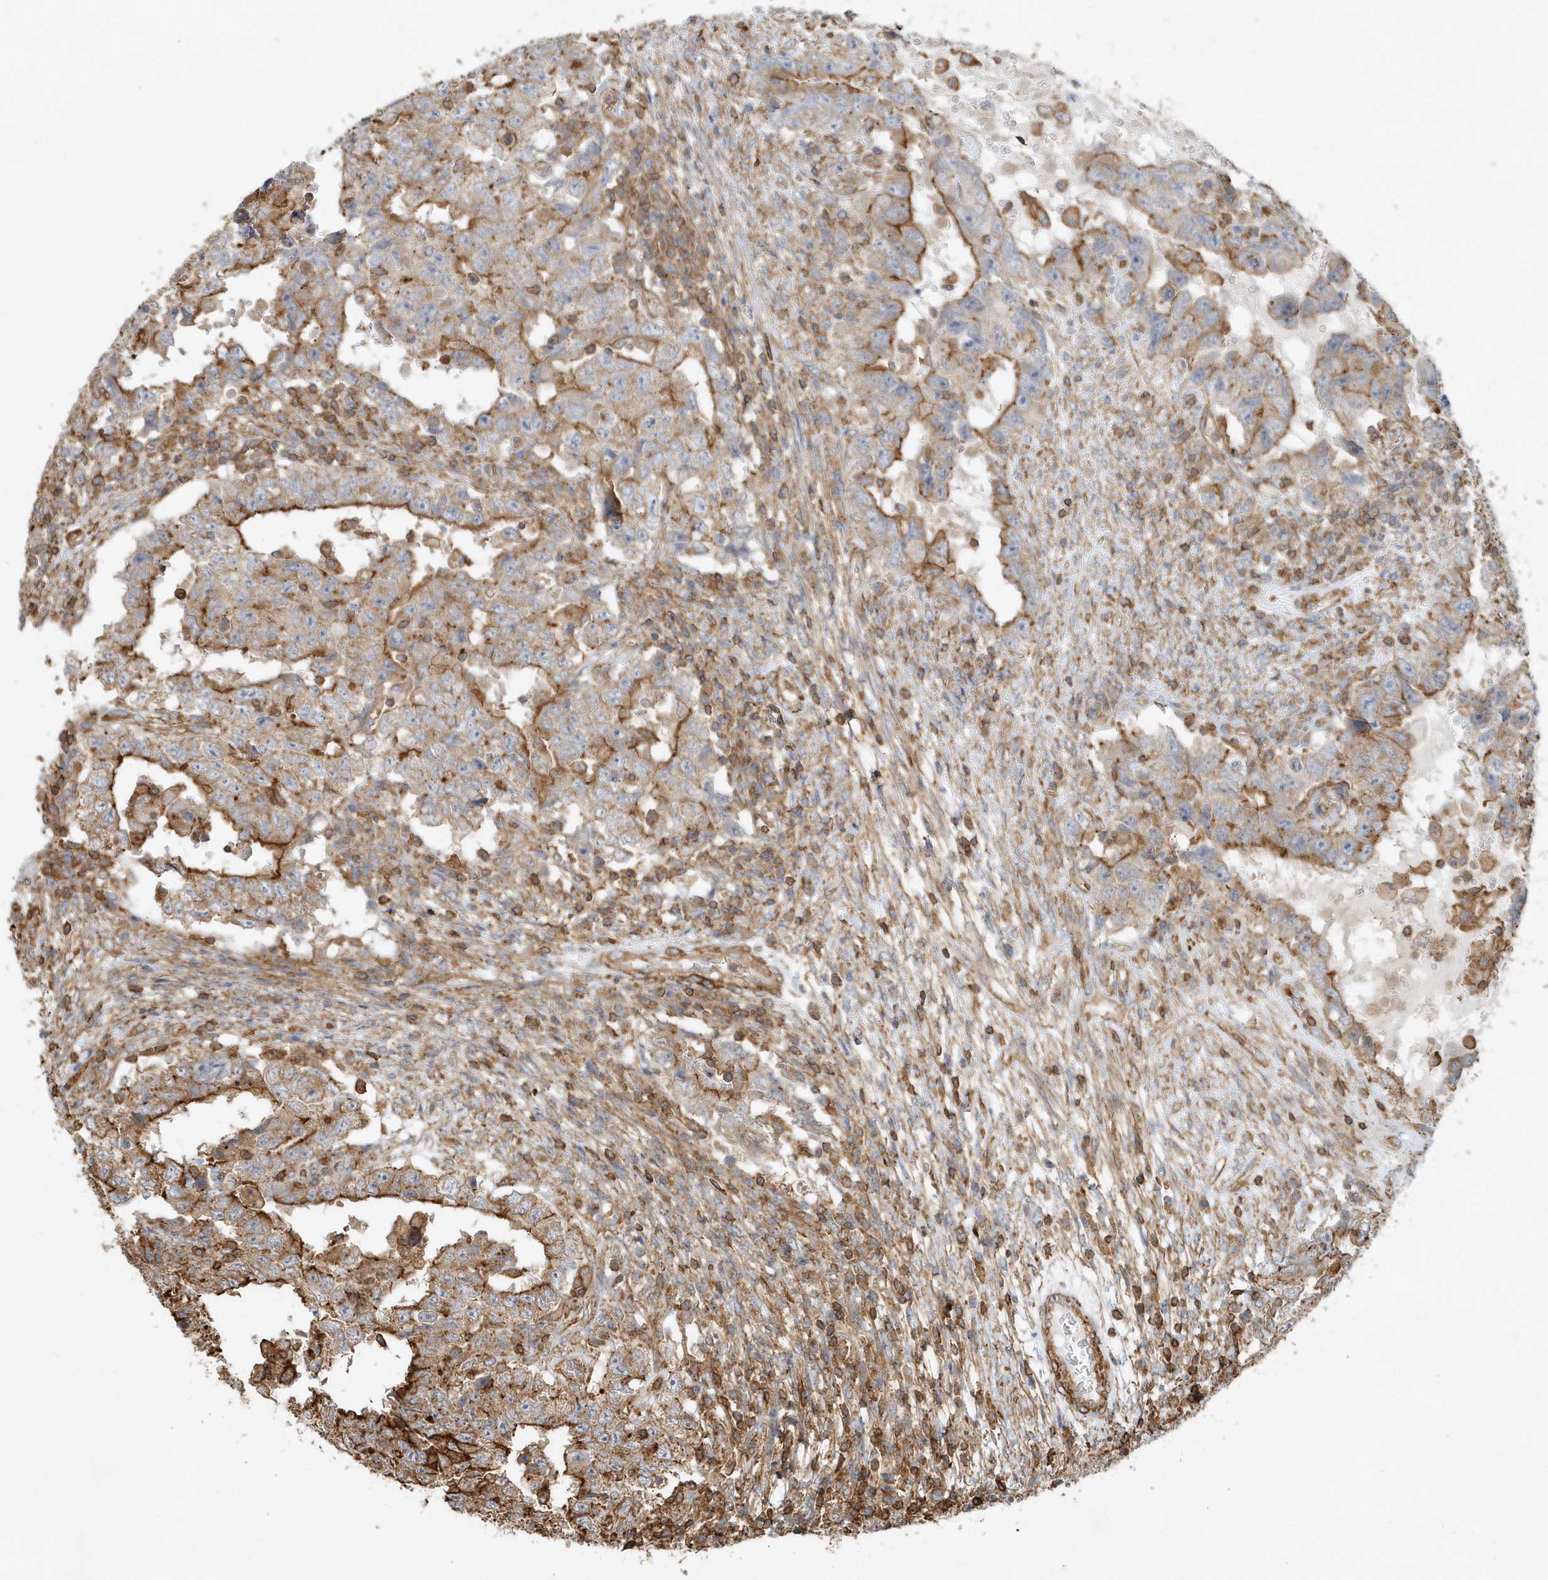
{"staining": {"intensity": "moderate", "quantity": ">75%", "location": "cytoplasmic/membranous"}, "tissue": "testis cancer", "cell_type": "Tumor cells", "image_type": "cancer", "snomed": [{"axis": "morphology", "description": "Carcinoma, Embryonal, NOS"}, {"axis": "topography", "description": "Testis"}], "caption": "Moderate cytoplasmic/membranous protein expression is present in approximately >75% of tumor cells in testis cancer.", "gene": "MMUT", "patient": {"sex": "male", "age": 26}}